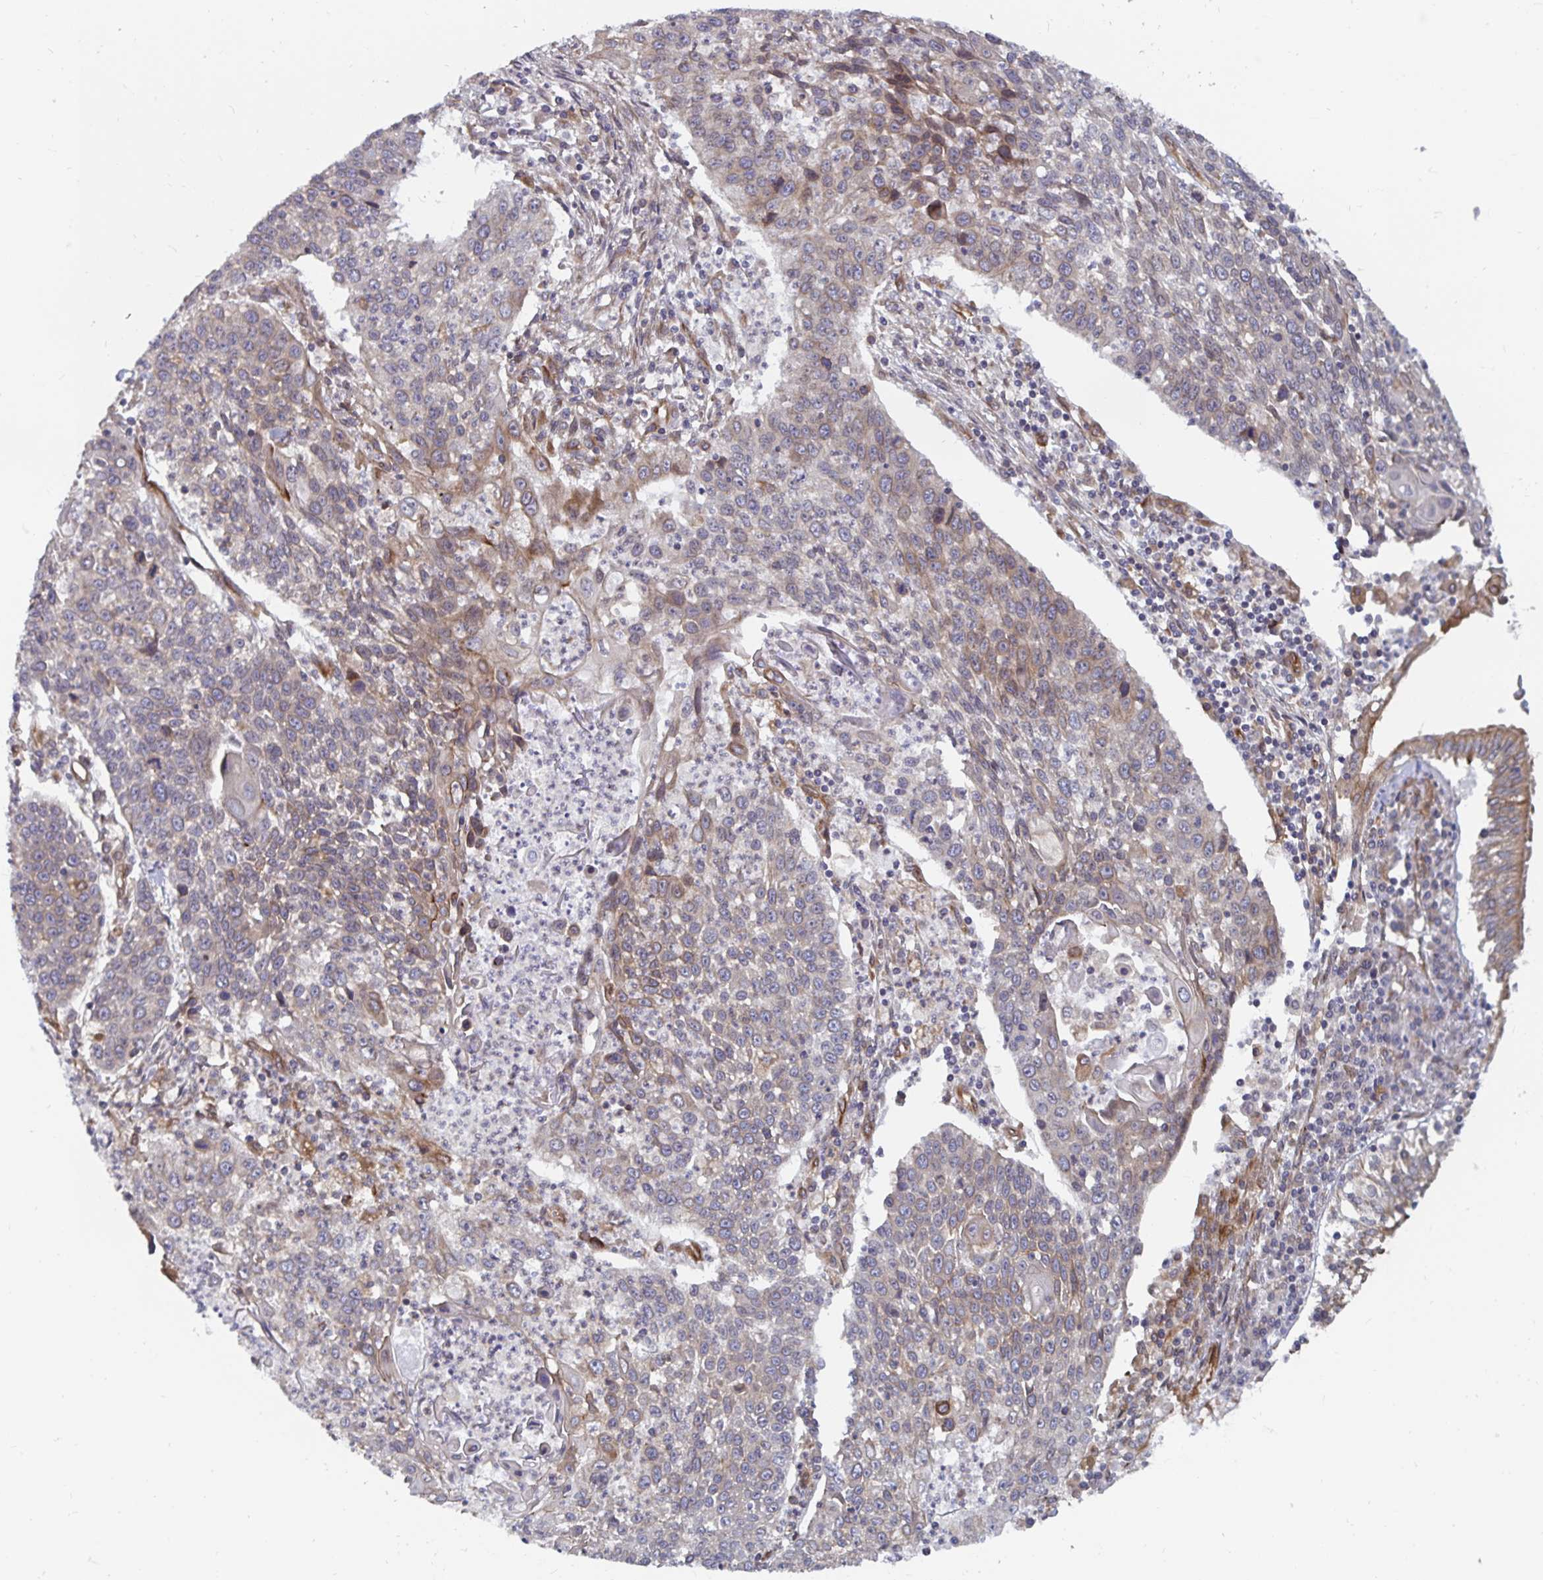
{"staining": {"intensity": "weak", "quantity": "<25%", "location": "cytoplasmic/membranous"}, "tissue": "lung cancer", "cell_type": "Tumor cells", "image_type": "cancer", "snomed": [{"axis": "morphology", "description": "Squamous cell carcinoma, NOS"}, {"axis": "morphology", "description": "Squamous cell carcinoma, metastatic, NOS"}, {"axis": "topography", "description": "Lung"}, {"axis": "topography", "description": "Pleura, NOS"}], "caption": "Human lung squamous cell carcinoma stained for a protein using IHC displays no positivity in tumor cells.", "gene": "BCAP29", "patient": {"sex": "male", "age": 72}}